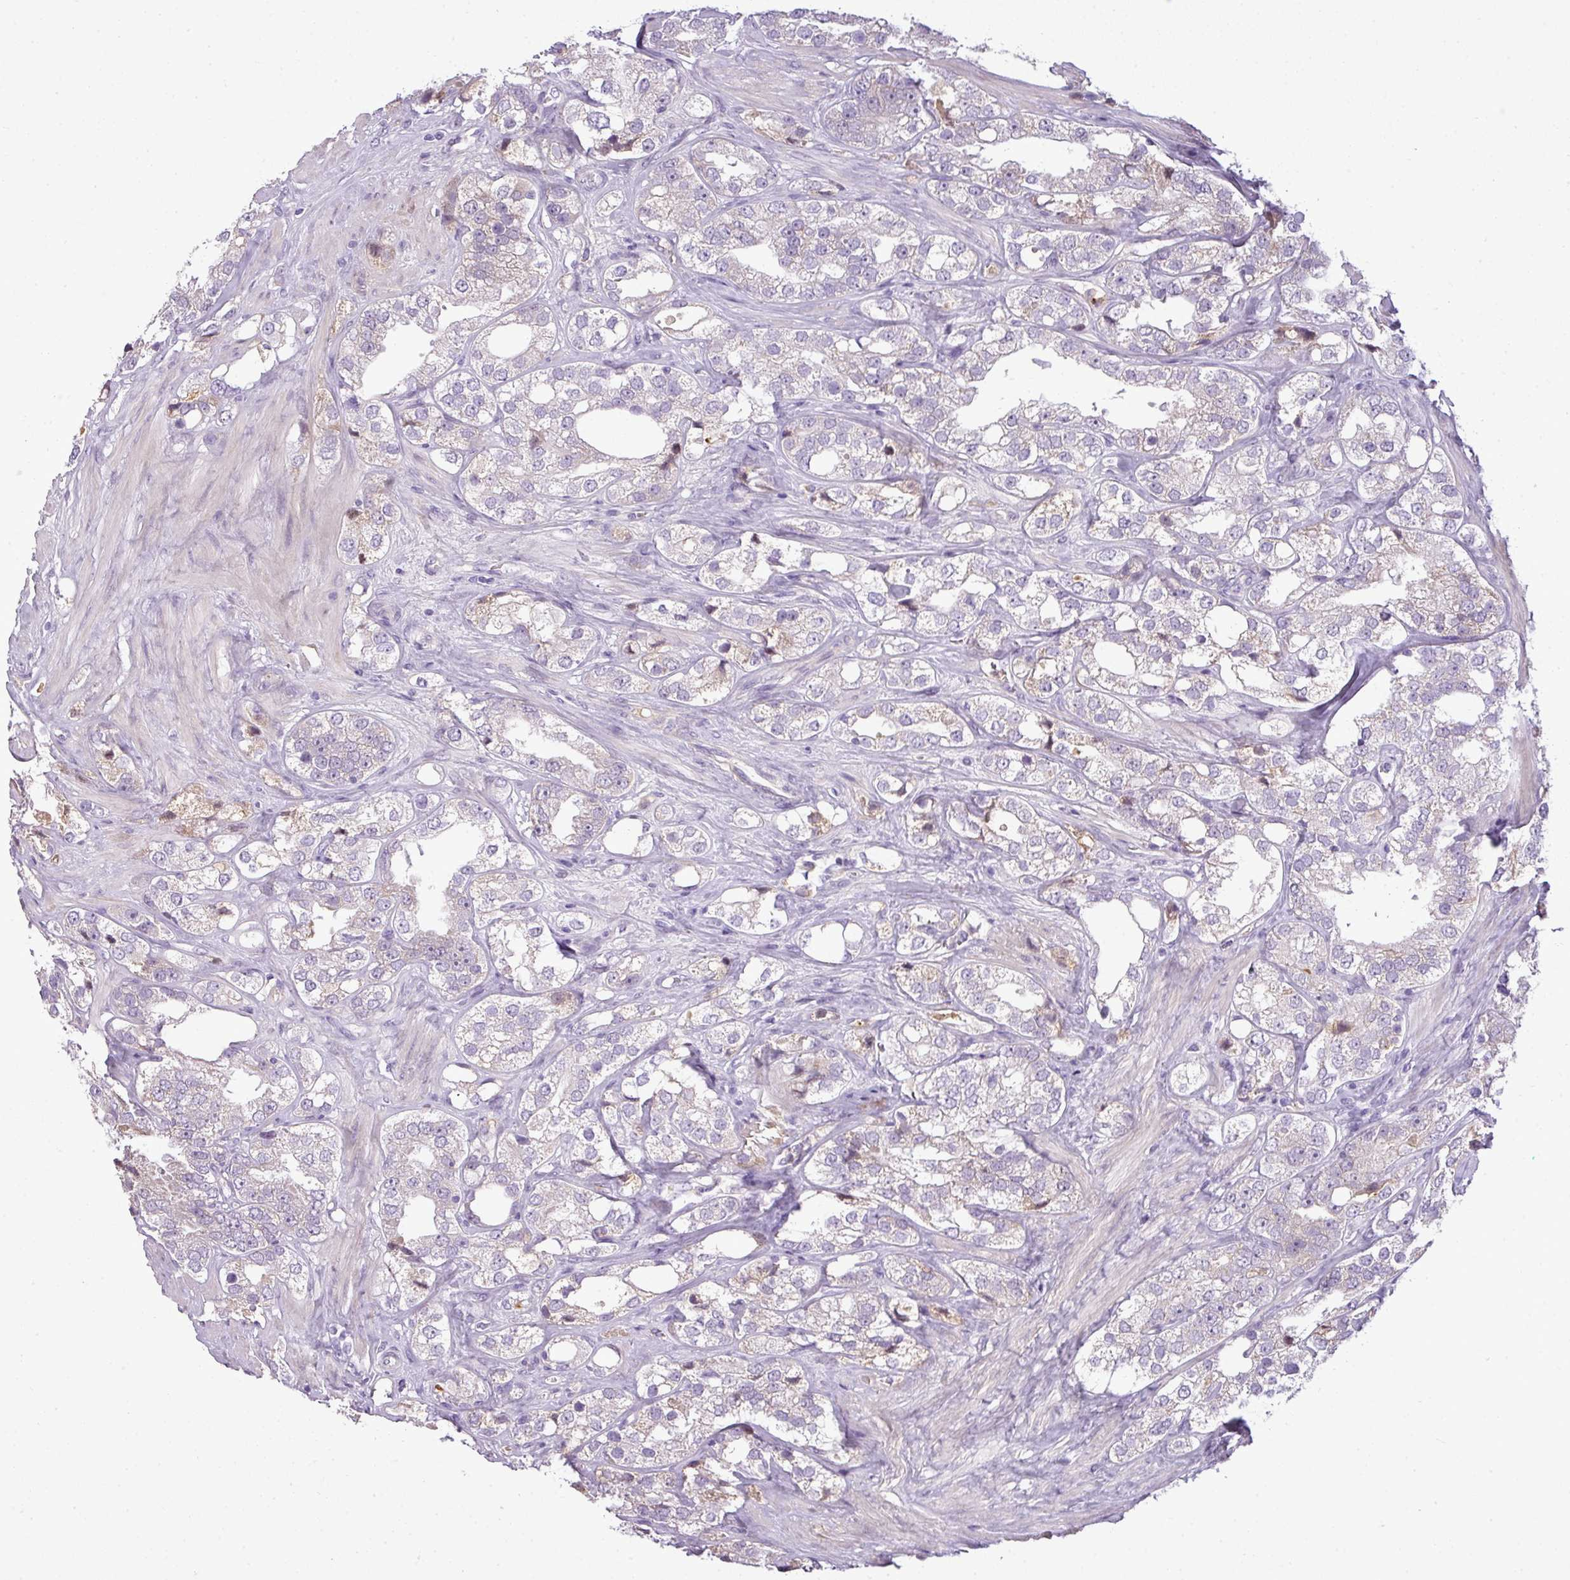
{"staining": {"intensity": "weak", "quantity": "<25%", "location": "cytoplasmic/membranous"}, "tissue": "prostate cancer", "cell_type": "Tumor cells", "image_type": "cancer", "snomed": [{"axis": "morphology", "description": "Adenocarcinoma, NOS"}, {"axis": "topography", "description": "Prostate"}], "caption": "Immunohistochemical staining of human prostate cancer shows no significant expression in tumor cells. Nuclei are stained in blue.", "gene": "C4B", "patient": {"sex": "male", "age": 79}}